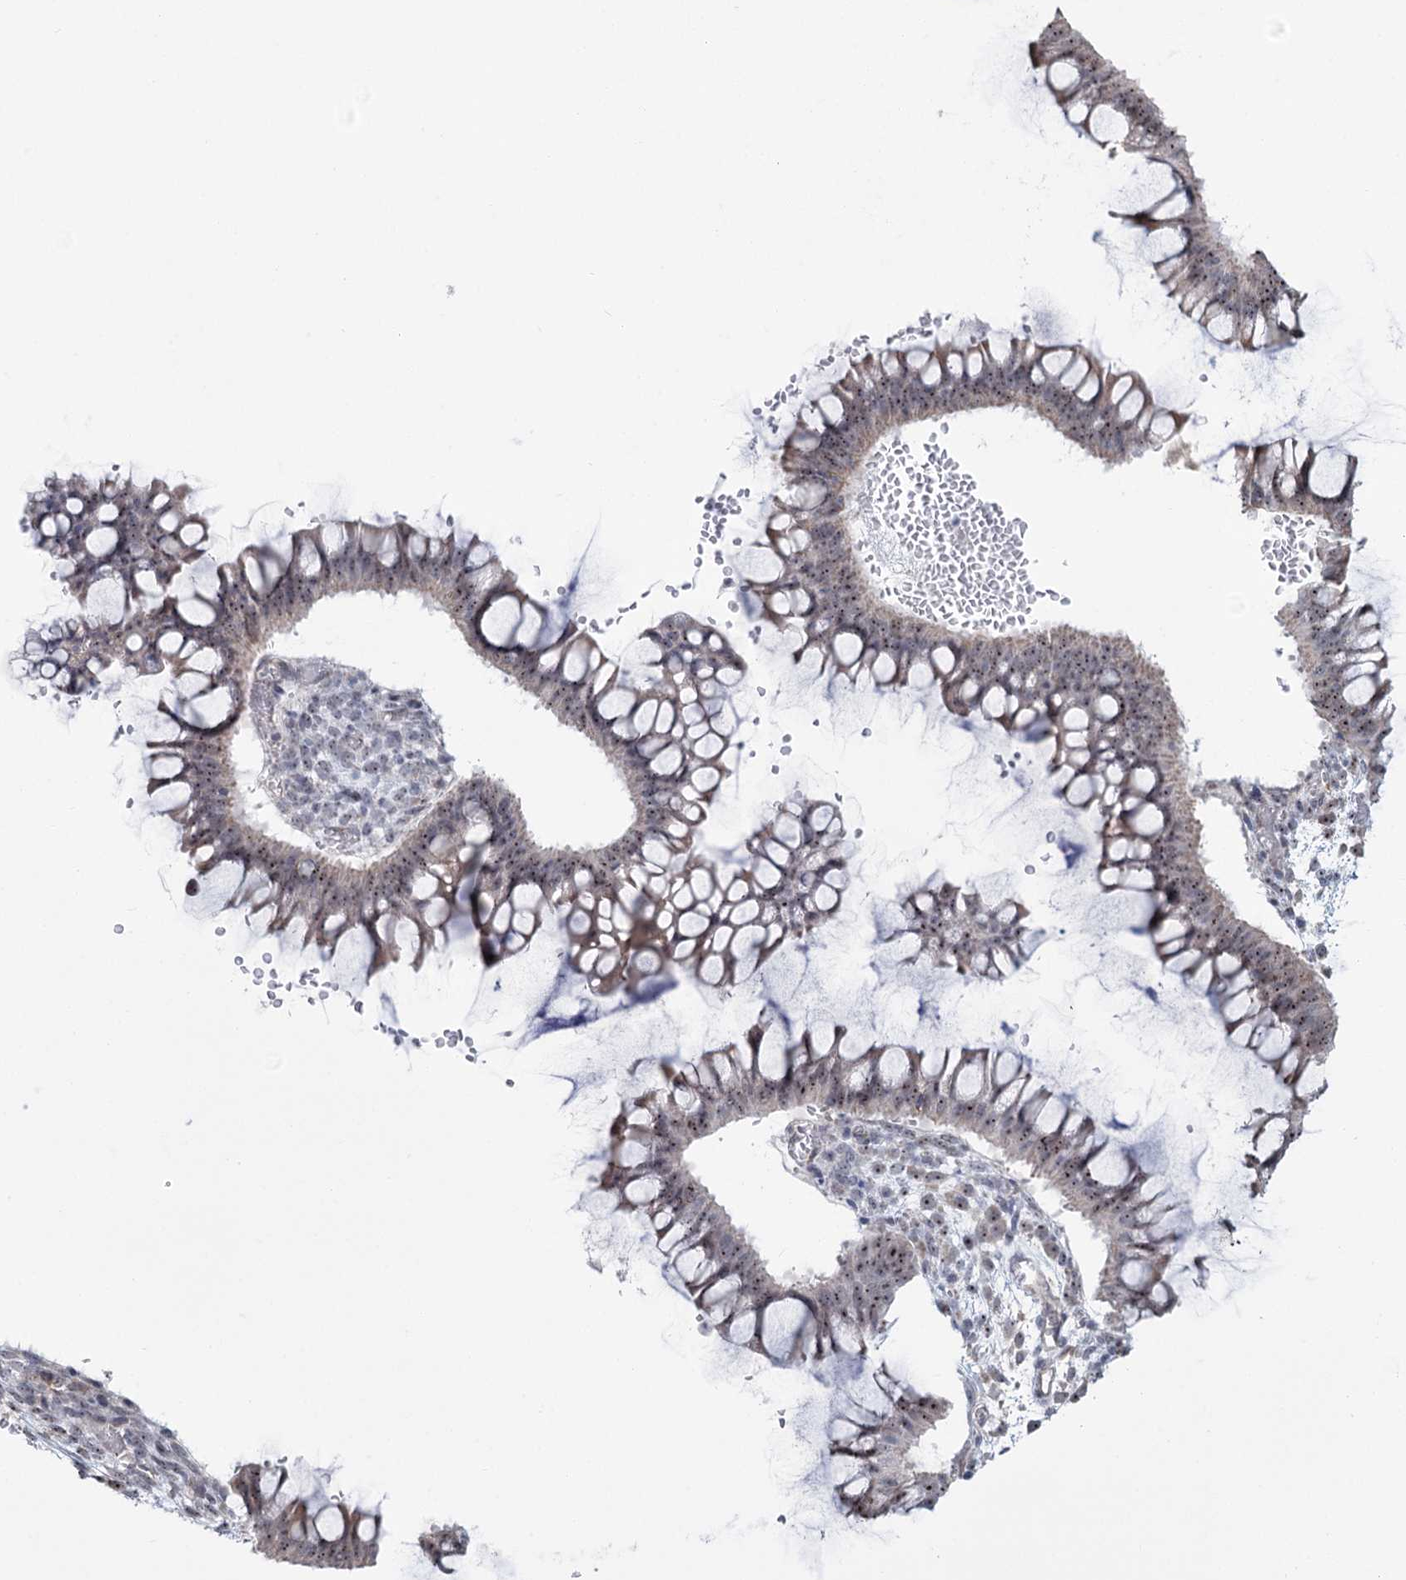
{"staining": {"intensity": "moderate", "quantity": ">75%", "location": "nuclear"}, "tissue": "ovarian cancer", "cell_type": "Tumor cells", "image_type": "cancer", "snomed": [{"axis": "morphology", "description": "Cystadenocarcinoma, mucinous, NOS"}, {"axis": "topography", "description": "Ovary"}], "caption": "Moderate nuclear staining is identified in approximately >75% of tumor cells in ovarian mucinous cystadenocarcinoma.", "gene": "STEEP1", "patient": {"sex": "female", "age": 73}}